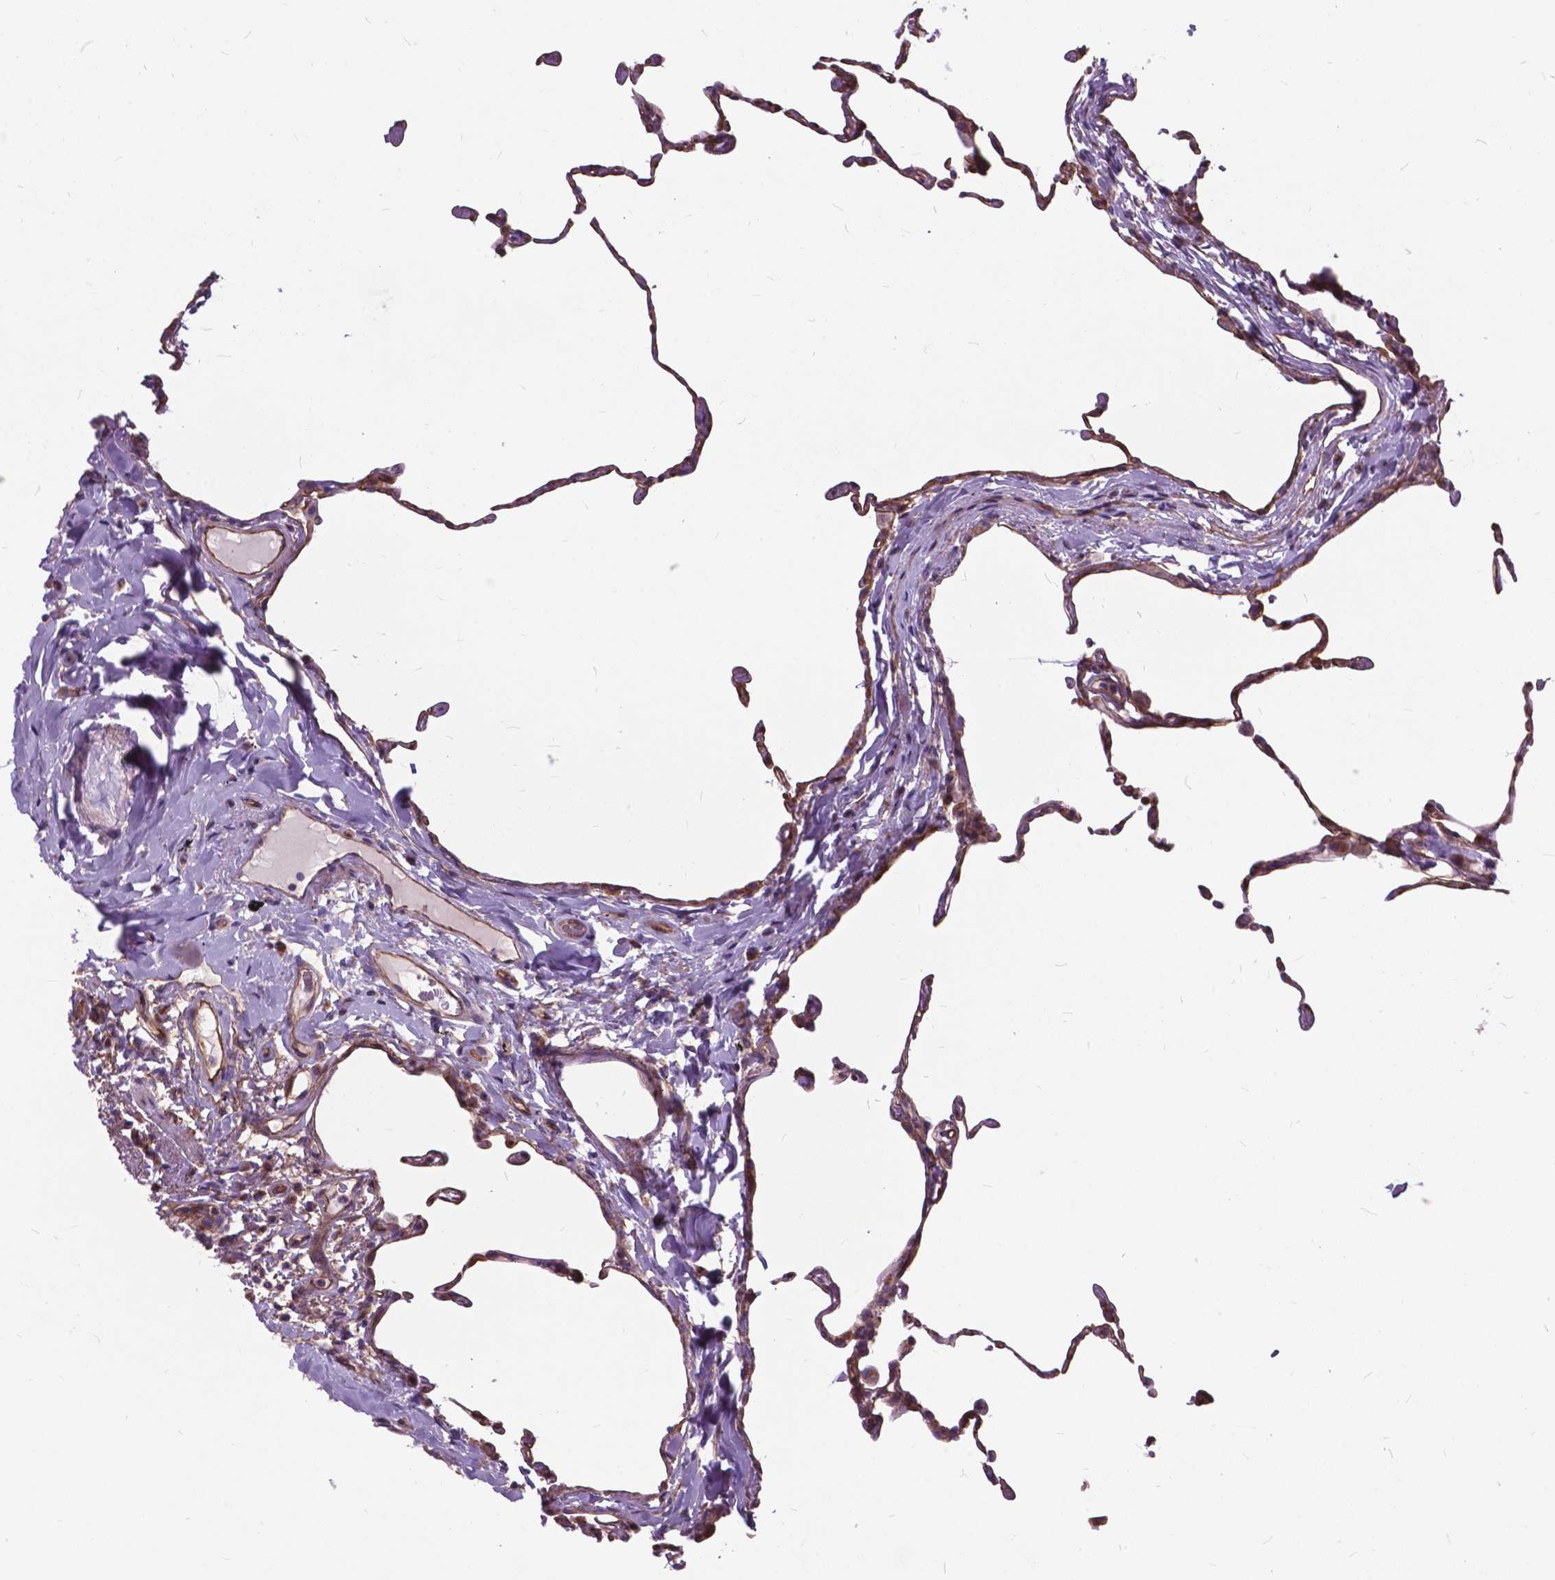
{"staining": {"intensity": "moderate", "quantity": "25%-75%", "location": "cytoplasmic/membranous"}, "tissue": "lung", "cell_type": "Alveolar cells", "image_type": "normal", "snomed": [{"axis": "morphology", "description": "Normal tissue, NOS"}, {"axis": "topography", "description": "Lung"}], "caption": "A micrograph showing moderate cytoplasmic/membranous staining in about 25%-75% of alveolar cells in unremarkable lung, as visualized by brown immunohistochemical staining.", "gene": "FLT4", "patient": {"sex": "female", "age": 57}}